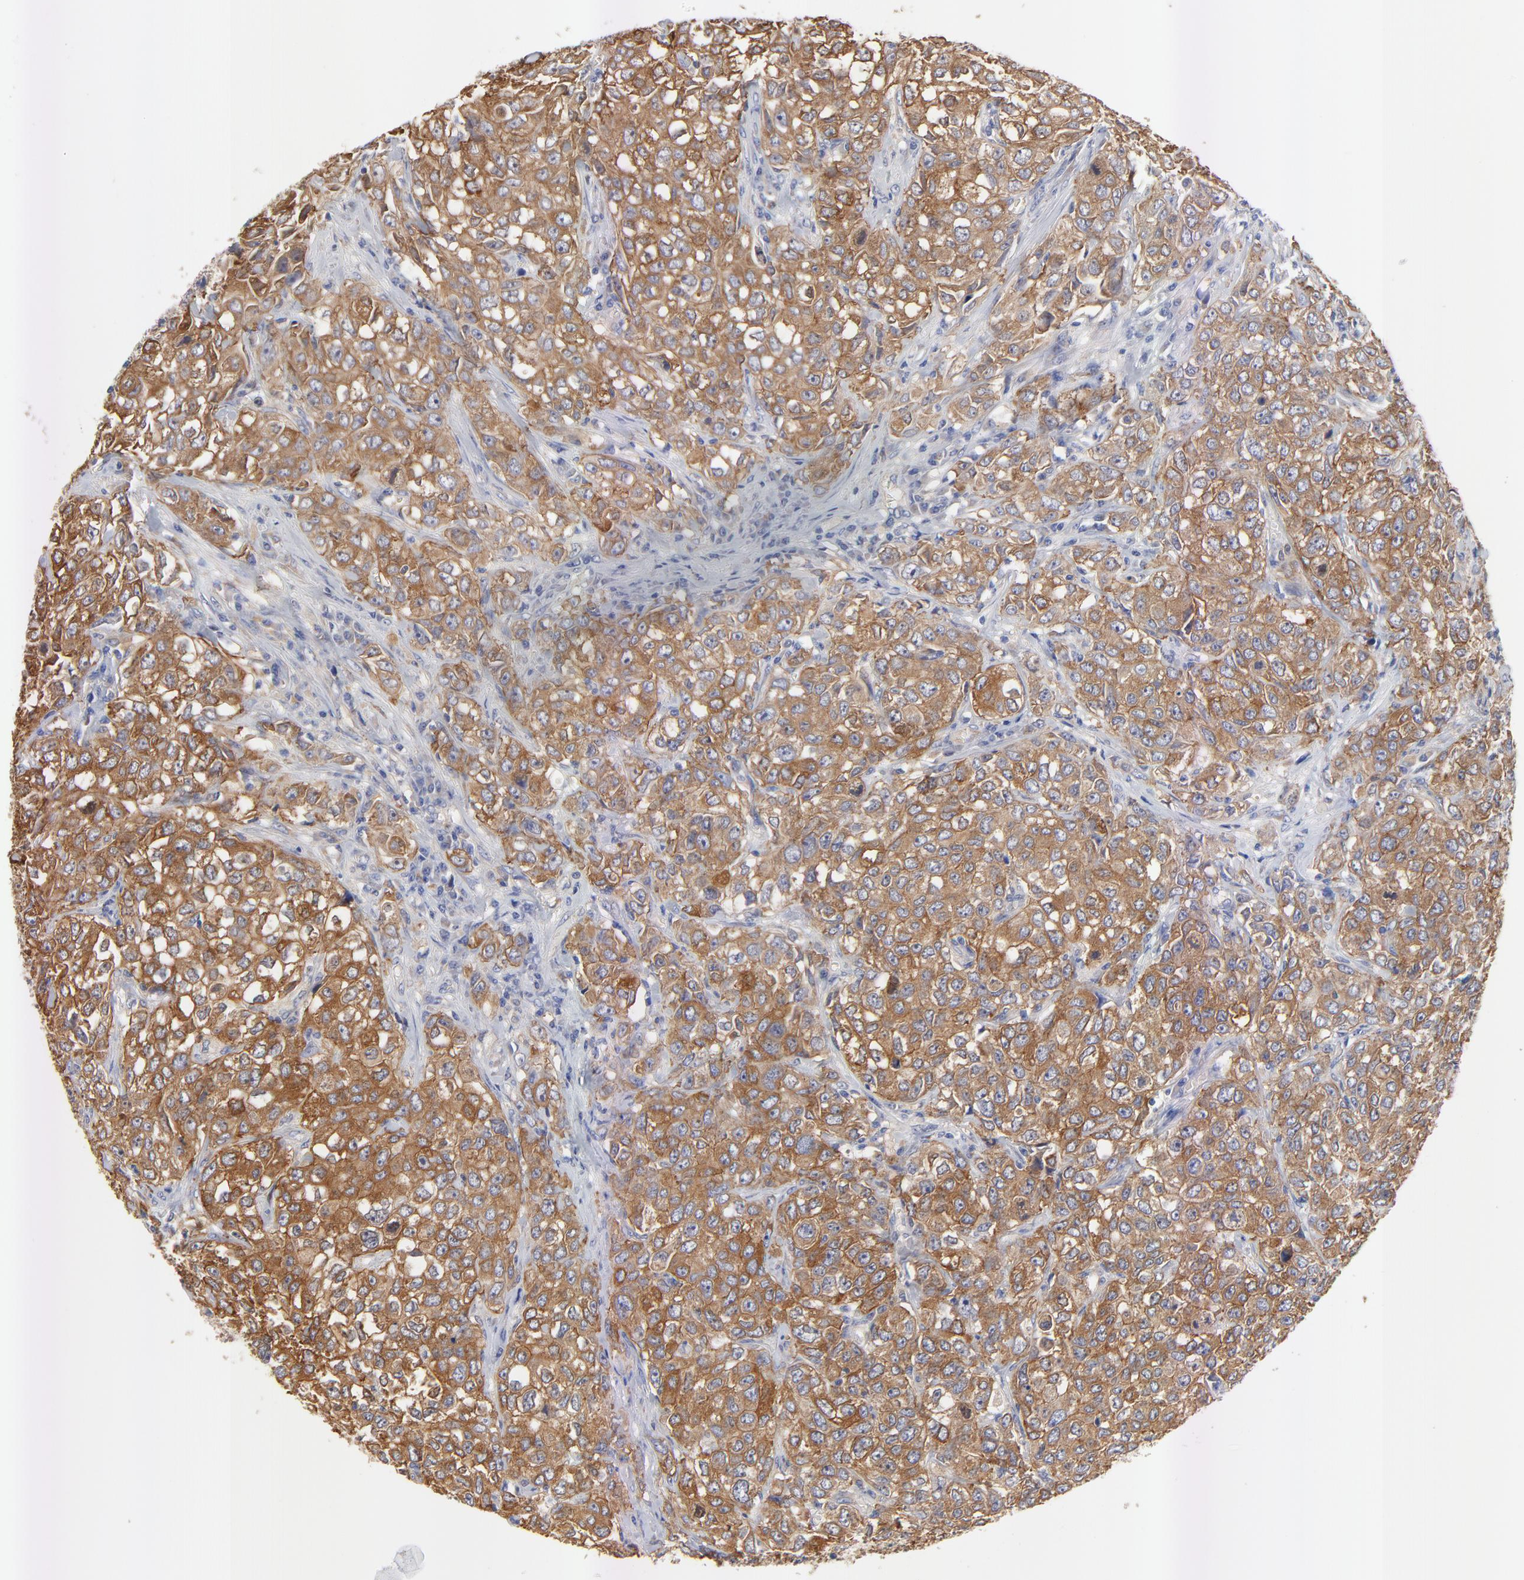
{"staining": {"intensity": "strong", "quantity": ">75%", "location": "cytoplasmic/membranous"}, "tissue": "urothelial cancer", "cell_type": "Tumor cells", "image_type": "cancer", "snomed": [{"axis": "morphology", "description": "Urothelial carcinoma, High grade"}, {"axis": "topography", "description": "Urinary bladder"}], "caption": "Strong cytoplasmic/membranous staining for a protein is appreciated in approximately >75% of tumor cells of urothelial cancer using IHC.", "gene": "FBXL2", "patient": {"sex": "female", "age": 75}}